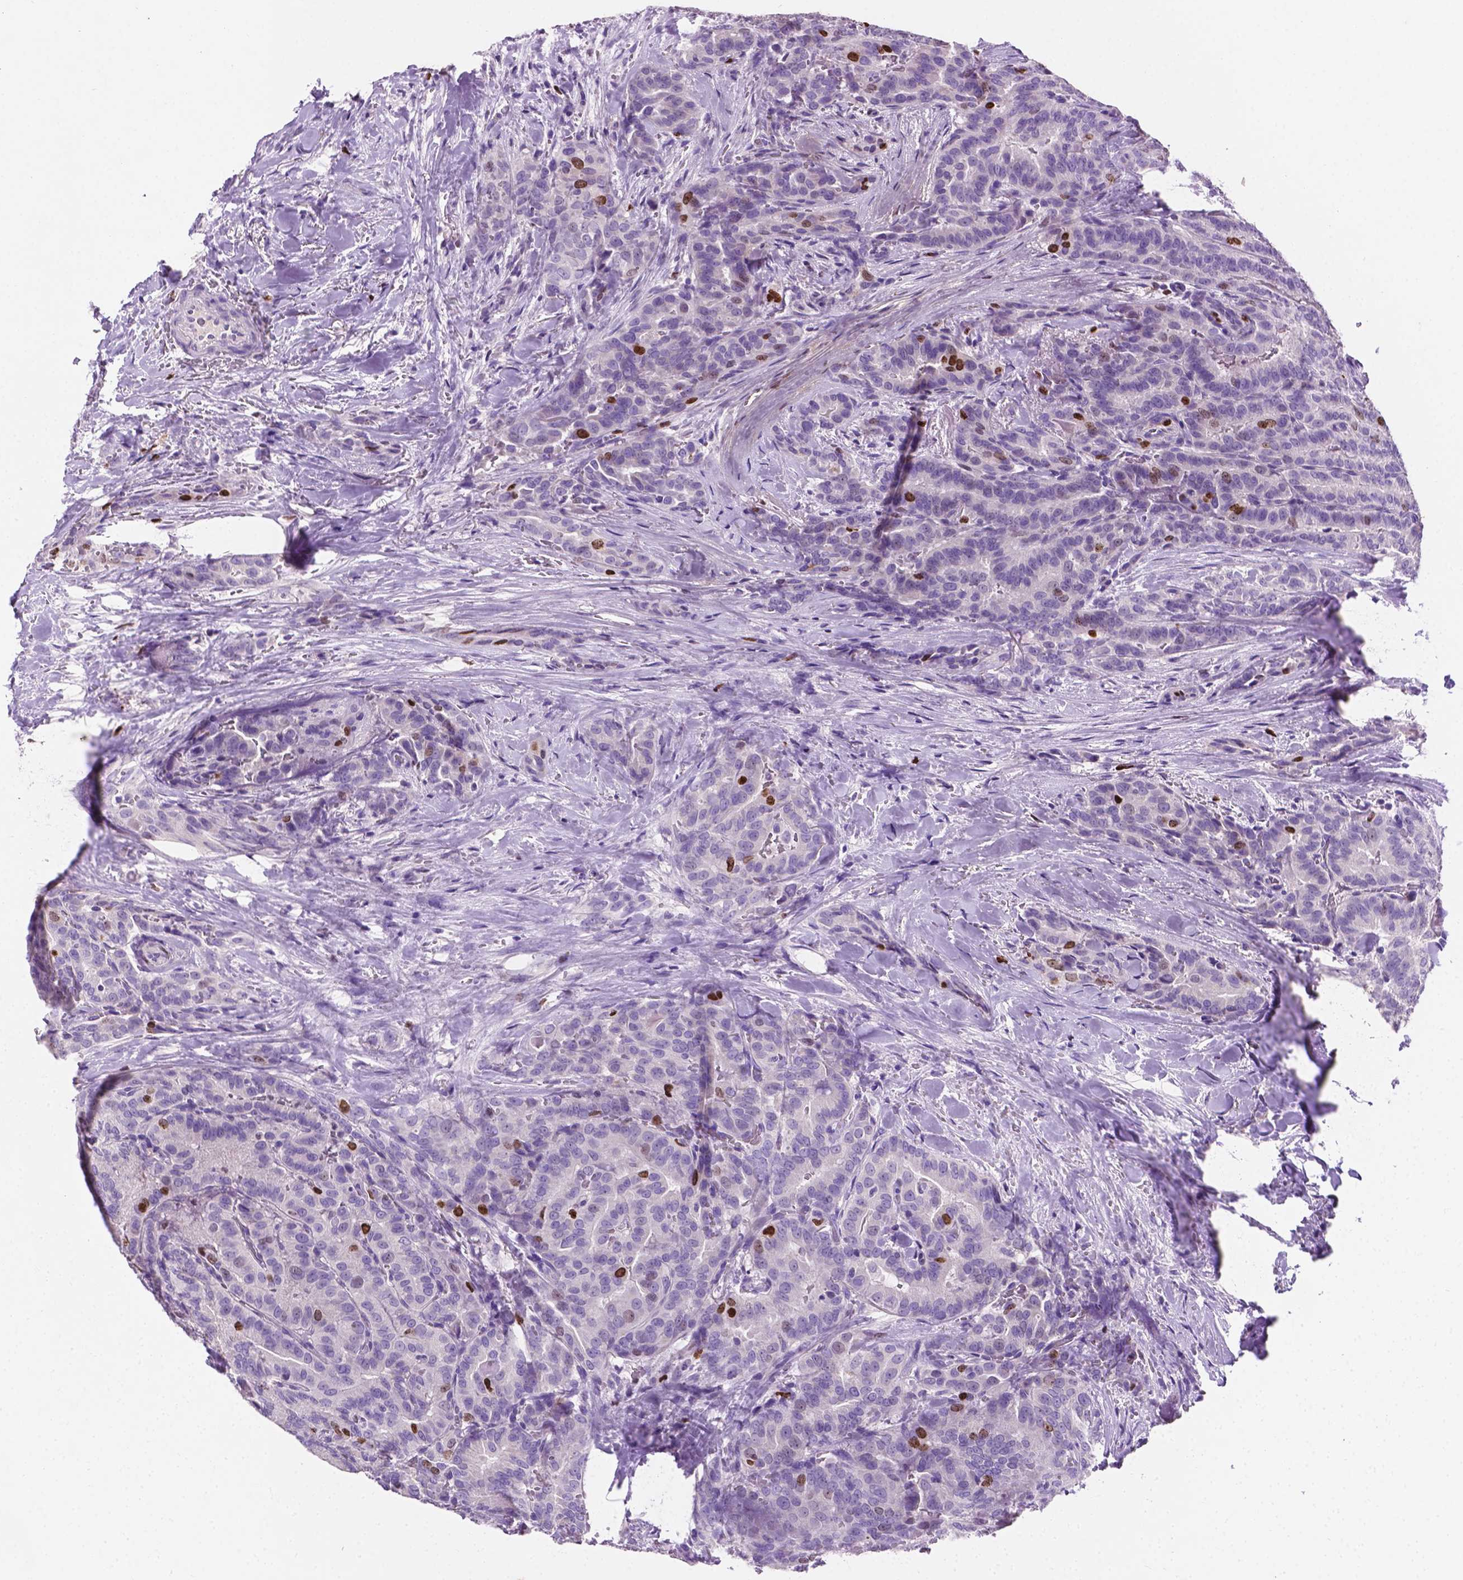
{"staining": {"intensity": "strong", "quantity": "<25%", "location": "nuclear"}, "tissue": "thyroid cancer", "cell_type": "Tumor cells", "image_type": "cancer", "snomed": [{"axis": "morphology", "description": "Papillary adenocarcinoma, NOS"}, {"axis": "topography", "description": "Thyroid gland"}], "caption": "Thyroid papillary adenocarcinoma stained with a brown dye displays strong nuclear positive positivity in about <25% of tumor cells.", "gene": "SIAH2", "patient": {"sex": "male", "age": 61}}